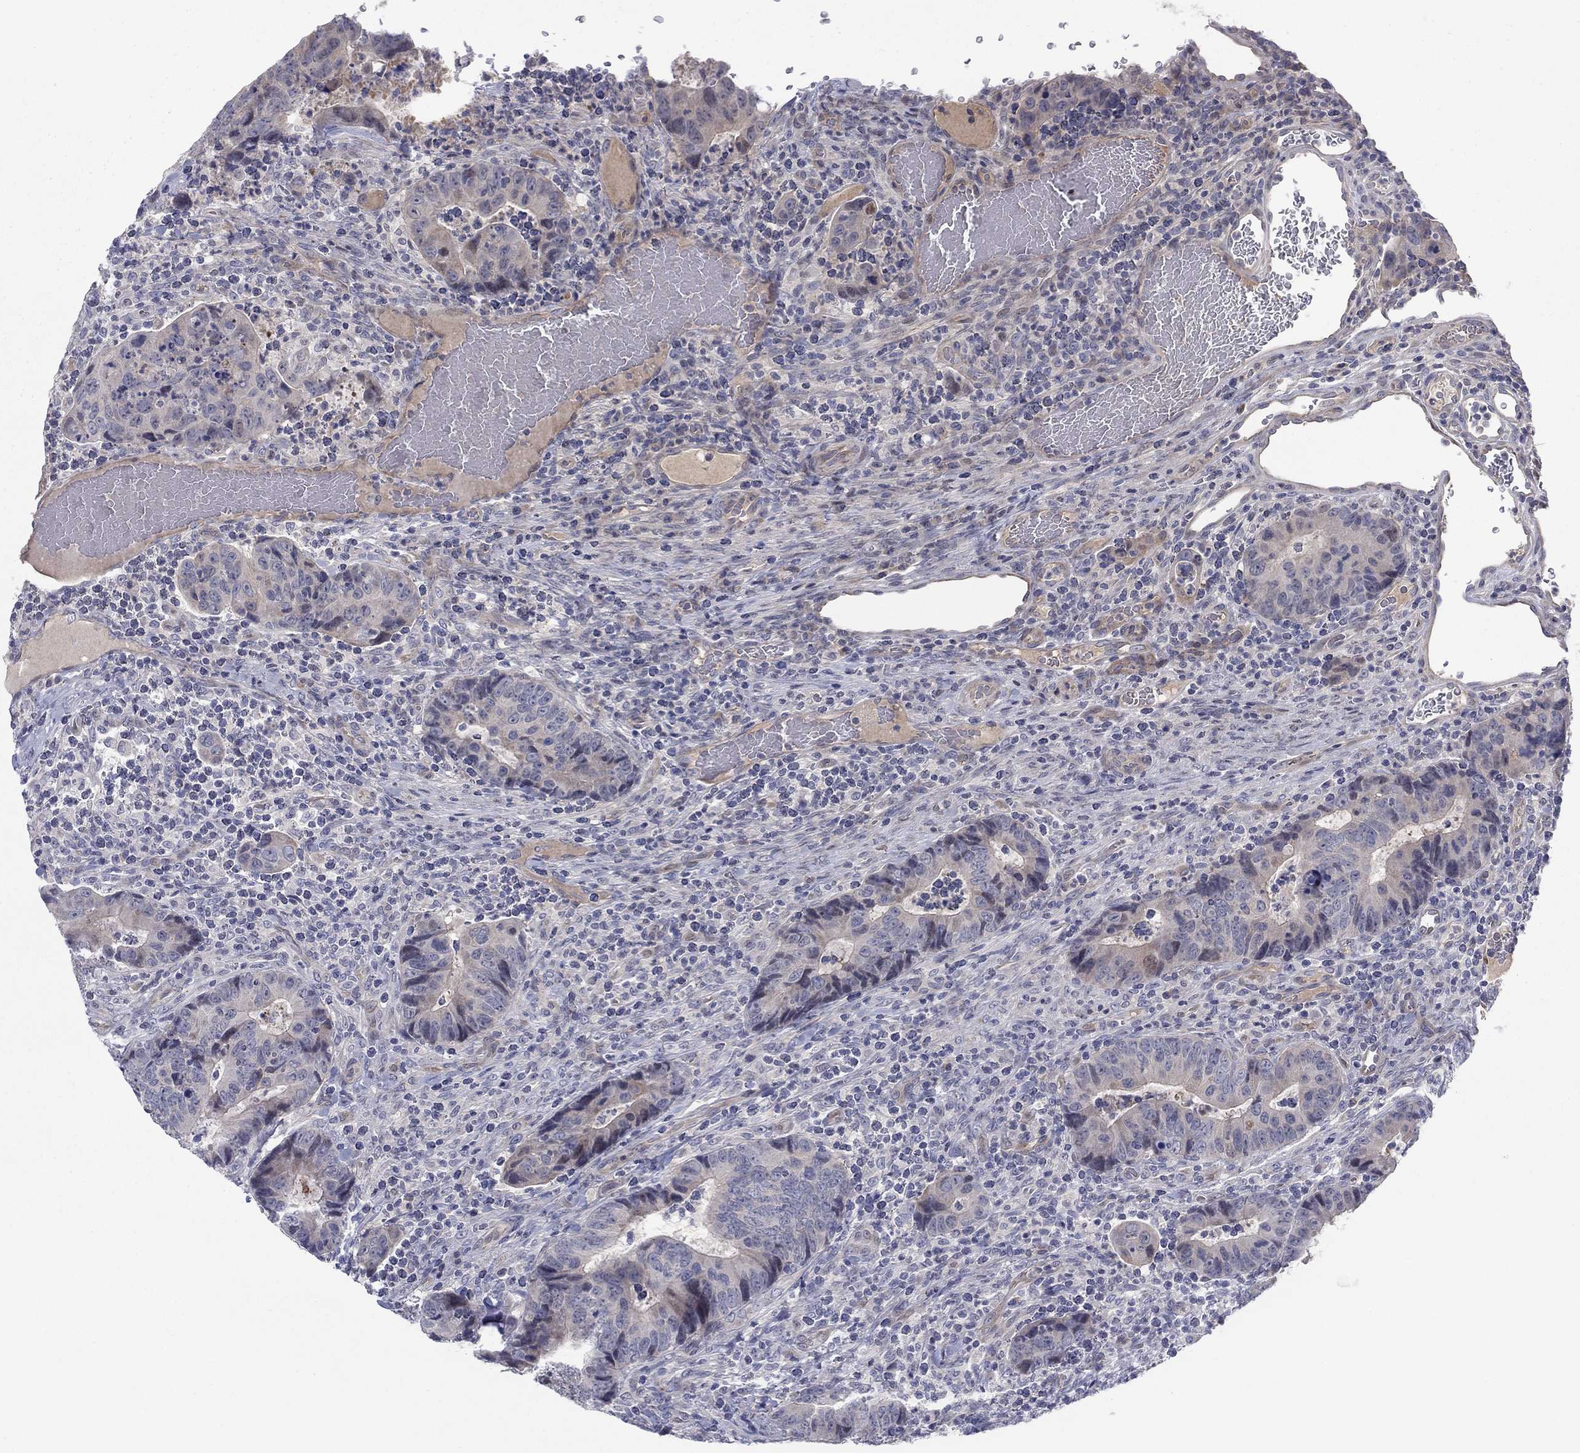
{"staining": {"intensity": "negative", "quantity": "none", "location": "none"}, "tissue": "colorectal cancer", "cell_type": "Tumor cells", "image_type": "cancer", "snomed": [{"axis": "morphology", "description": "Adenocarcinoma, NOS"}, {"axis": "topography", "description": "Colon"}], "caption": "This is an IHC image of human colorectal cancer (adenocarcinoma). There is no staining in tumor cells.", "gene": "AMN1", "patient": {"sex": "female", "age": 56}}